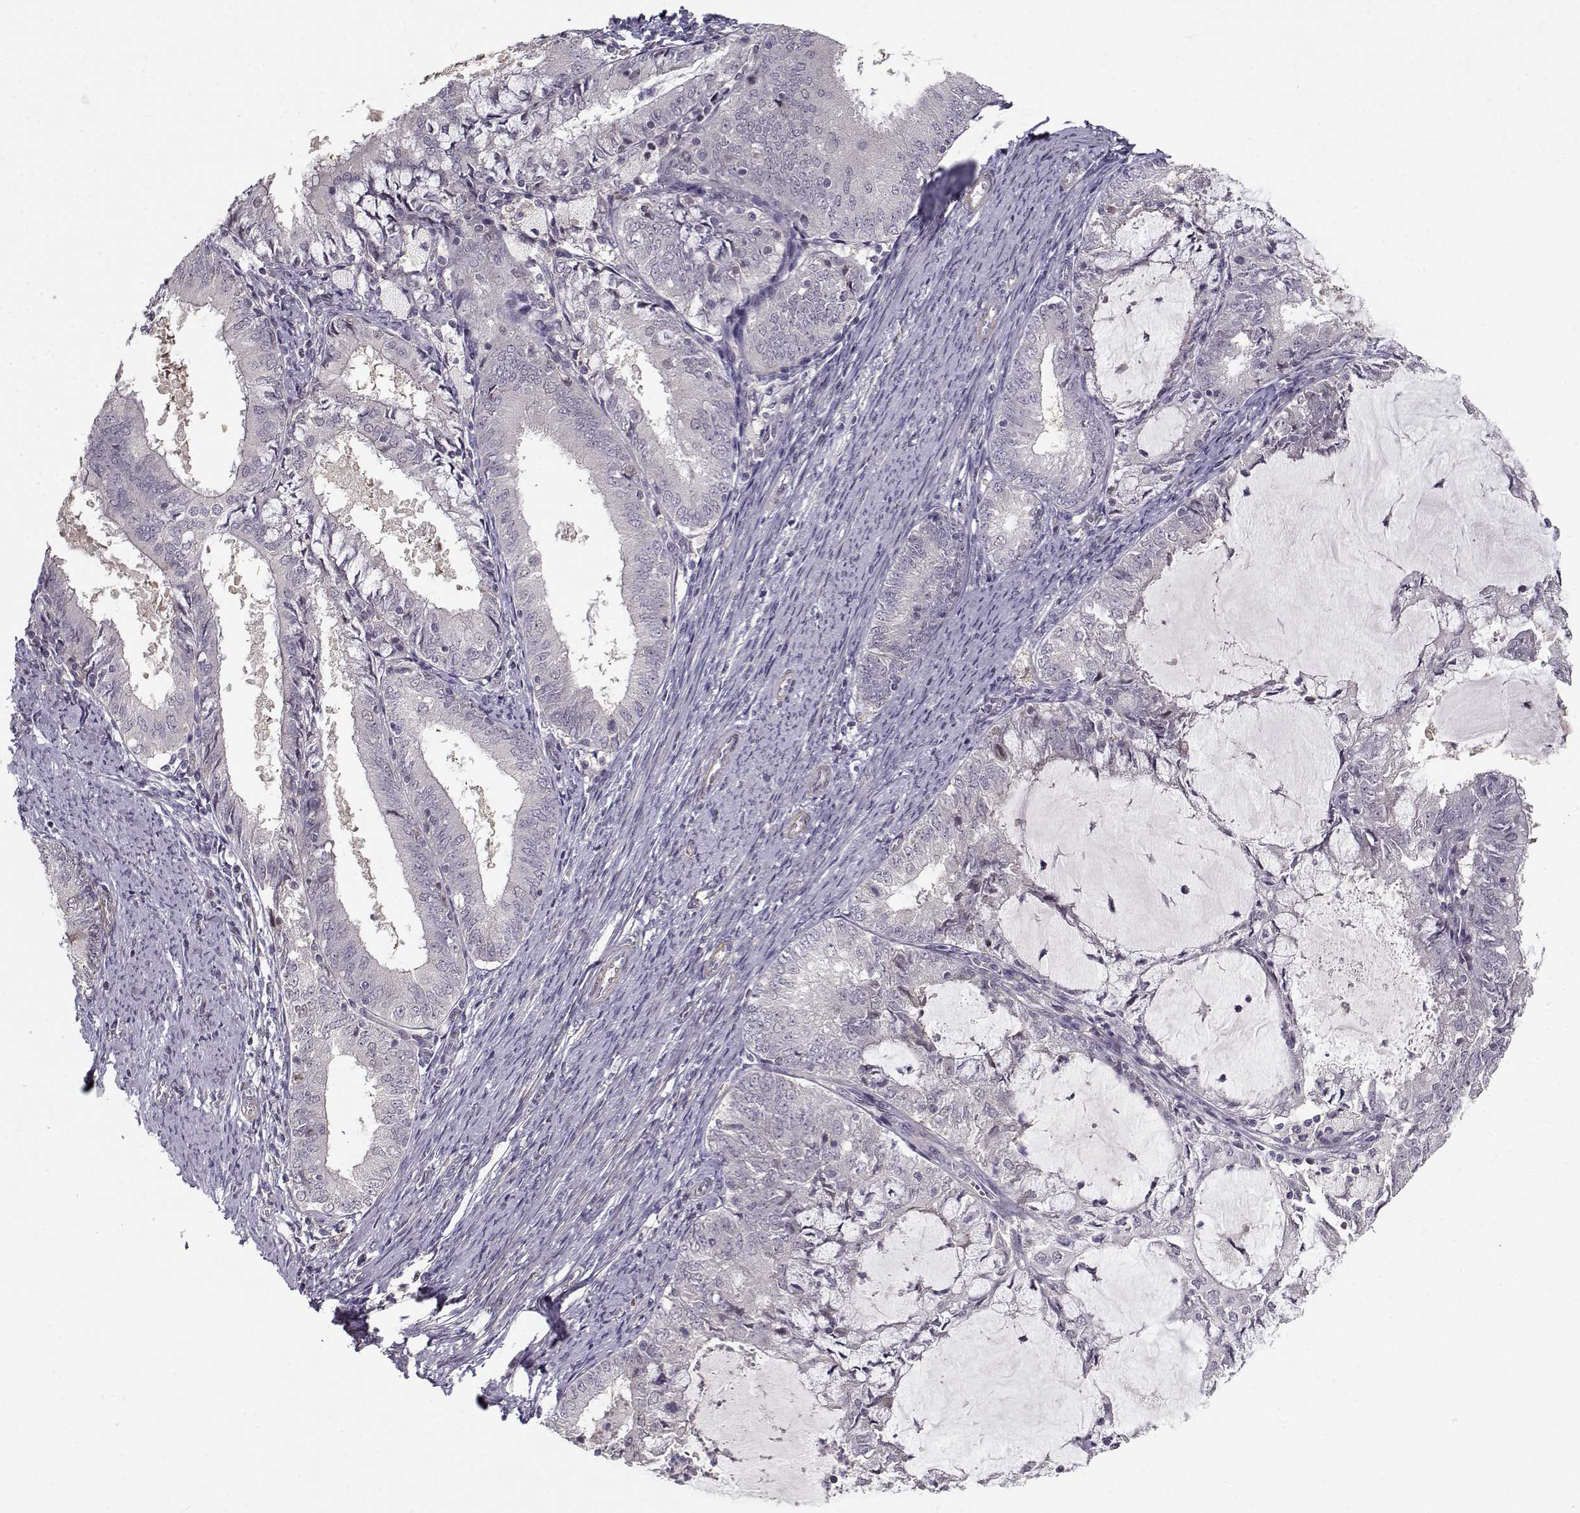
{"staining": {"intensity": "negative", "quantity": "none", "location": "none"}, "tissue": "endometrial cancer", "cell_type": "Tumor cells", "image_type": "cancer", "snomed": [{"axis": "morphology", "description": "Adenocarcinoma, NOS"}, {"axis": "topography", "description": "Endometrium"}], "caption": "IHC of adenocarcinoma (endometrial) reveals no positivity in tumor cells.", "gene": "RGS9BP", "patient": {"sex": "female", "age": 57}}